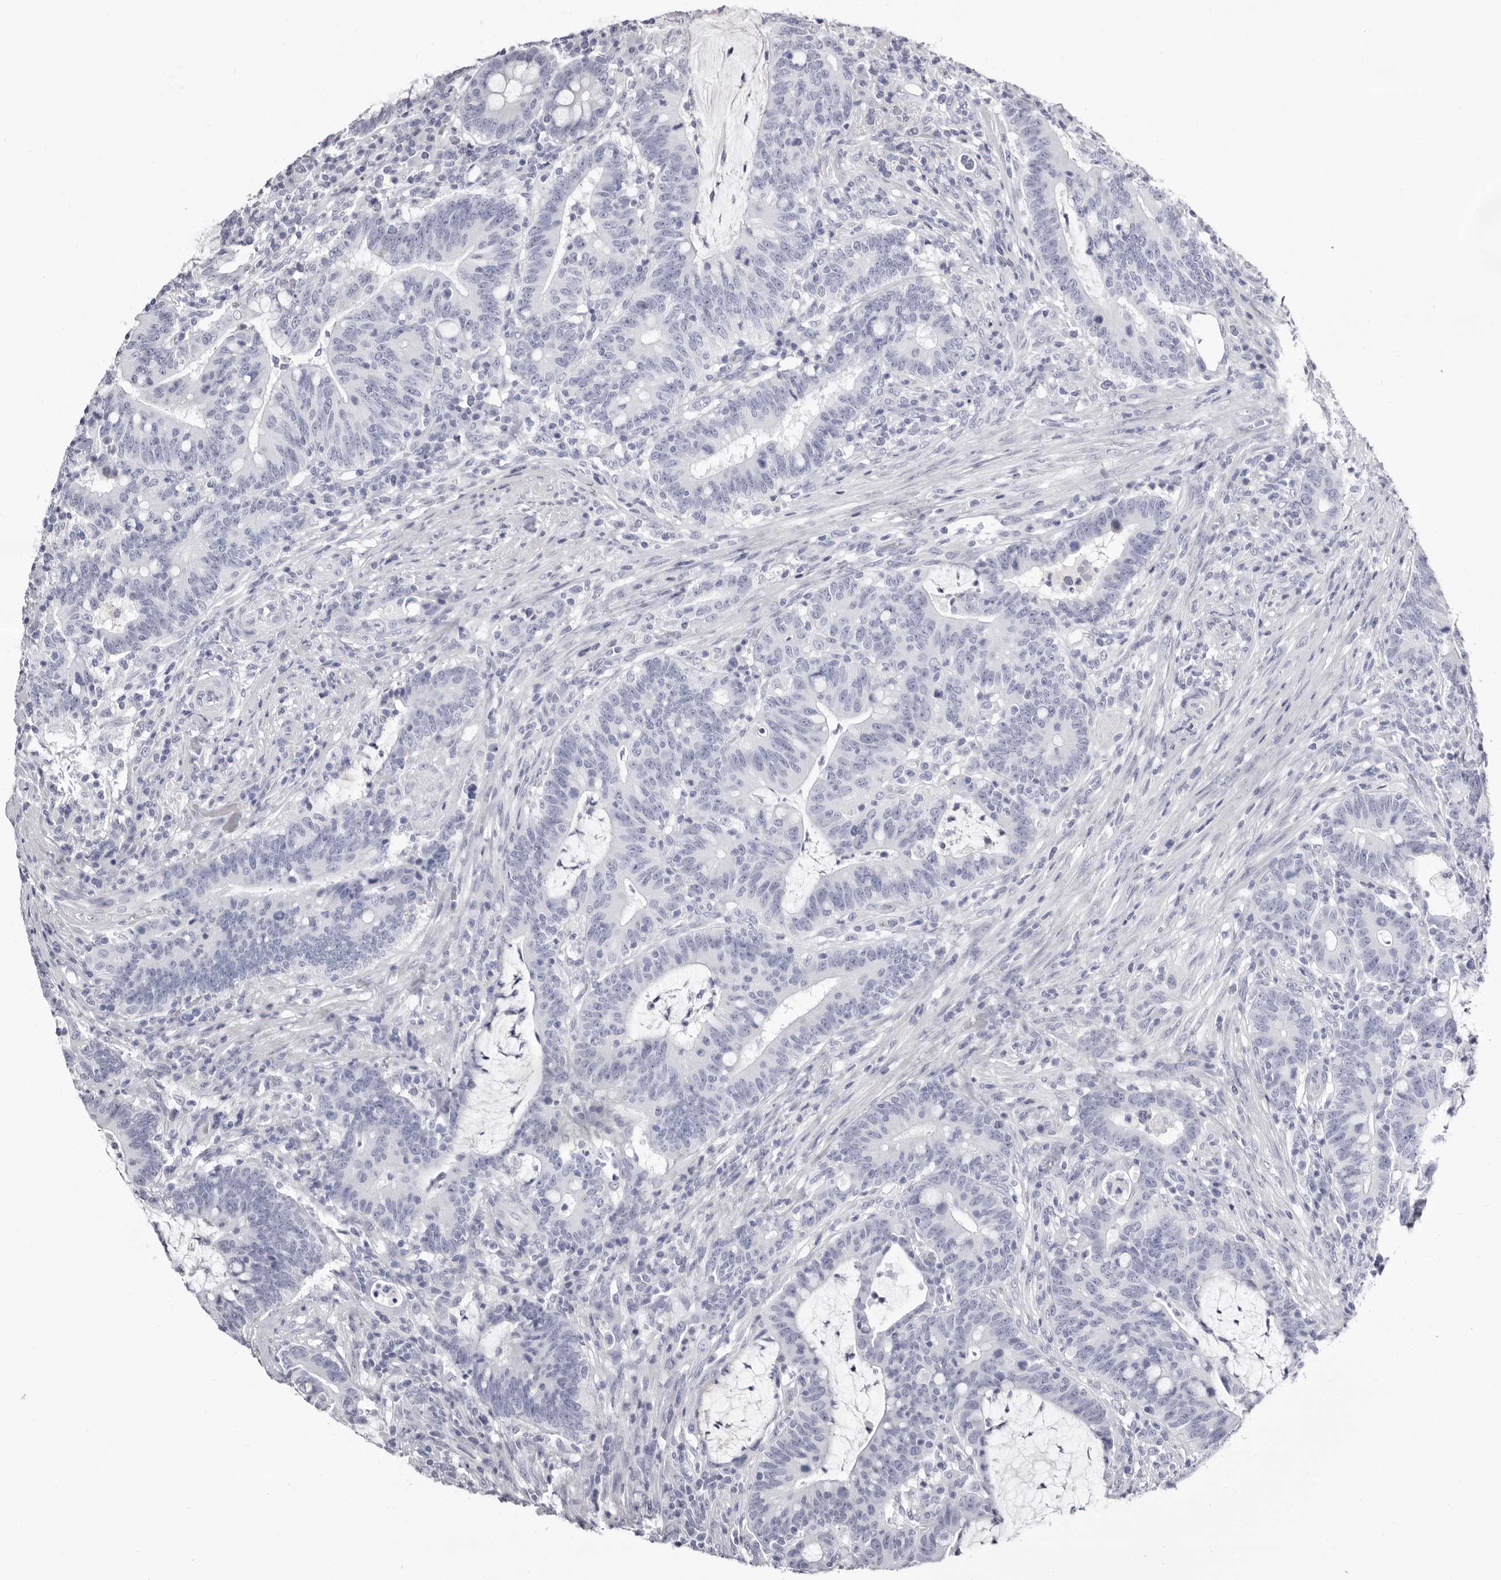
{"staining": {"intensity": "negative", "quantity": "none", "location": "none"}, "tissue": "colorectal cancer", "cell_type": "Tumor cells", "image_type": "cancer", "snomed": [{"axis": "morphology", "description": "Adenocarcinoma, NOS"}, {"axis": "topography", "description": "Colon"}], "caption": "This is a micrograph of immunohistochemistry (IHC) staining of colorectal cancer, which shows no positivity in tumor cells. Brightfield microscopy of immunohistochemistry stained with DAB (brown) and hematoxylin (blue), captured at high magnification.", "gene": "LPO", "patient": {"sex": "female", "age": 66}}